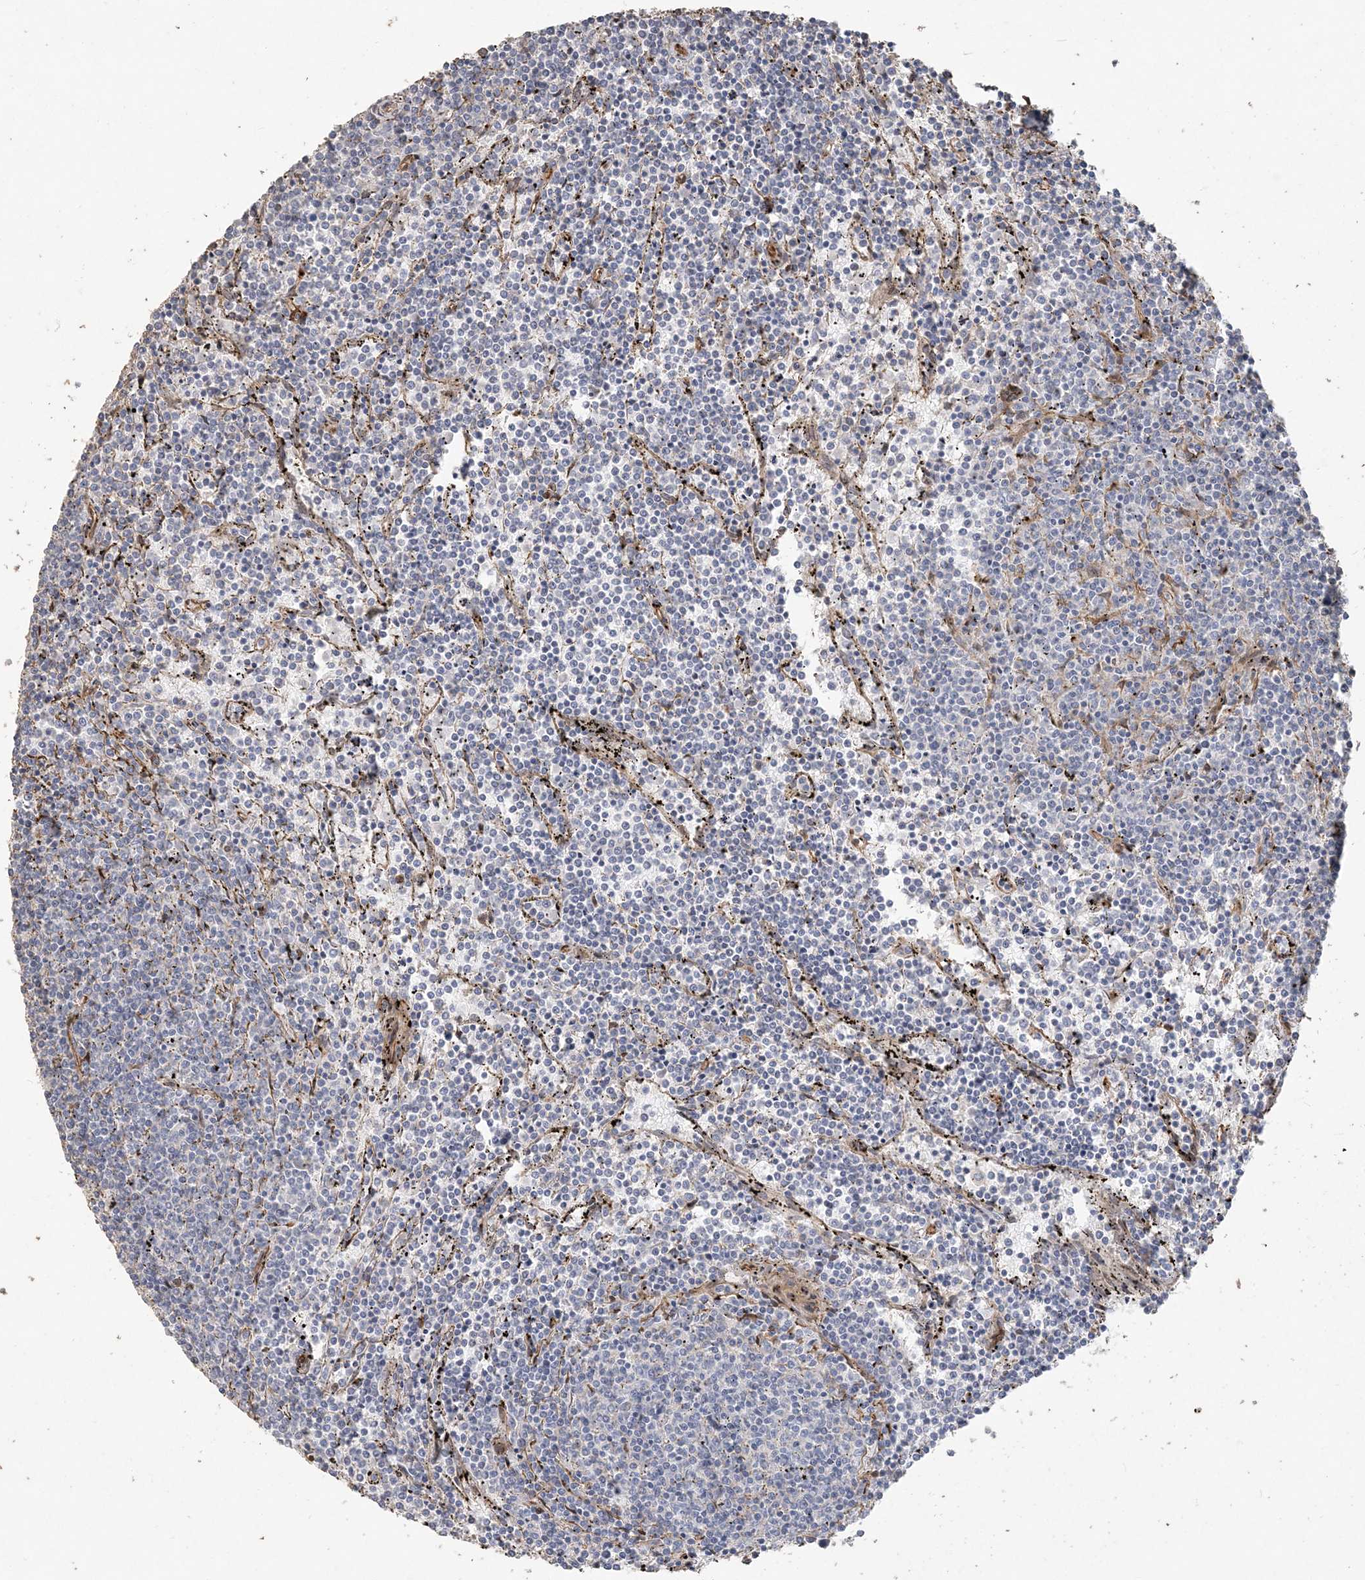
{"staining": {"intensity": "negative", "quantity": "none", "location": "none"}, "tissue": "lymphoma", "cell_type": "Tumor cells", "image_type": "cancer", "snomed": [{"axis": "morphology", "description": "Malignant lymphoma, non-Hodgkin's type, Low grade"}, {"axis": "topography", "description": "Spleen"}], "caption": "A photomicrograph of malignant lymphoma, non-Hodgkin's type (low-grade) stained for a protein reveals no brown staining in tumor cells.", "gene": "RNF145", "patient": {"sex": "female", "age": 50}}